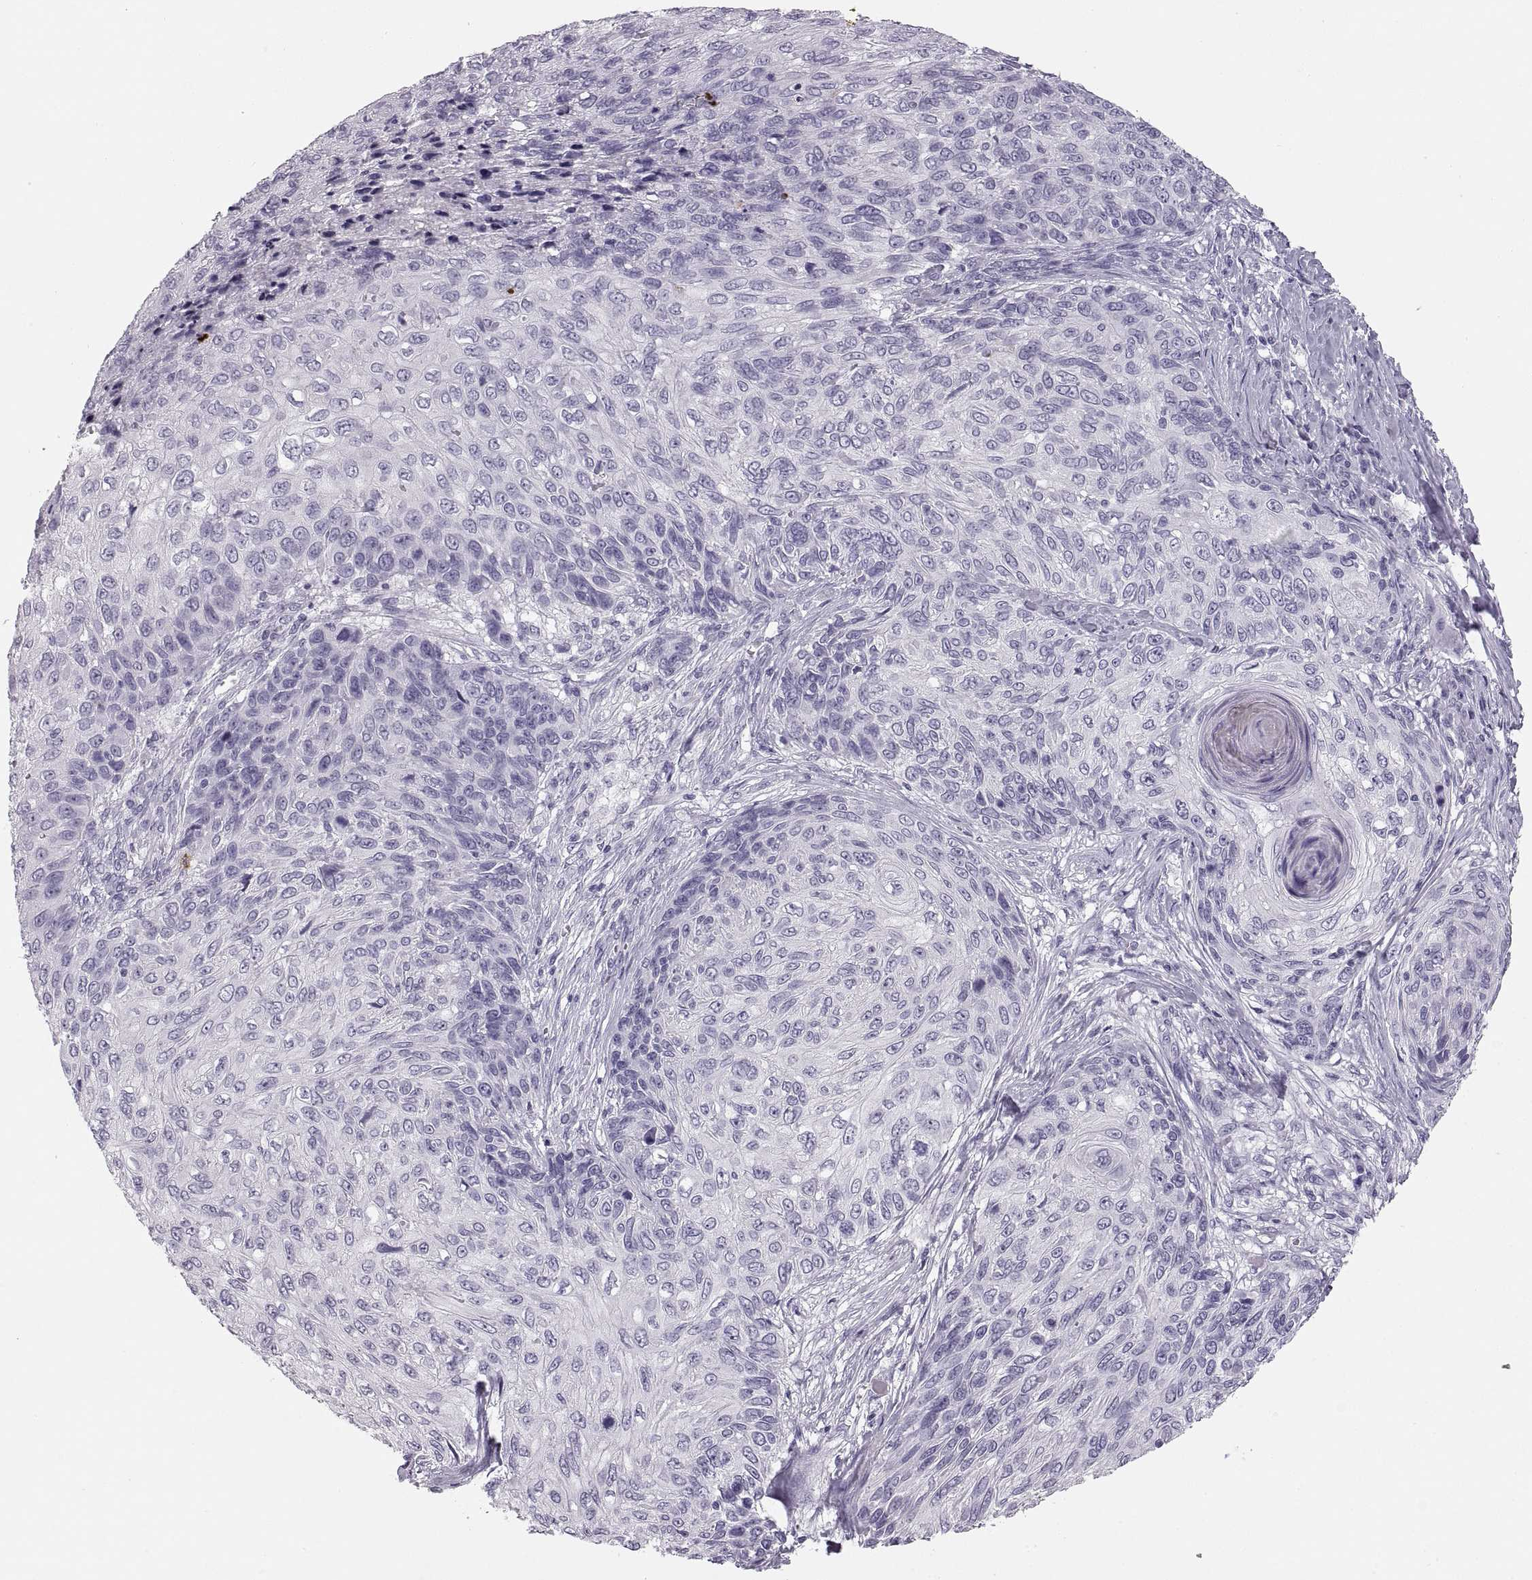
{"staining": {"intensity": "negative", "quantity": "none", "location": "none"}, "tissue": "skin cancer", "cell_type": "Tumor cells", "image_type": "cancer", "snomed": [{"axis": "morphology", "description": "Squamous cell carcinoma, NOS"}, {"axis": "topography", "description": "Skin"}], "caption": "There is no significant staining in tumor cells of skin cancer.", "gene": "MILR1", "patient": {"sex": "male", "age": 92}}